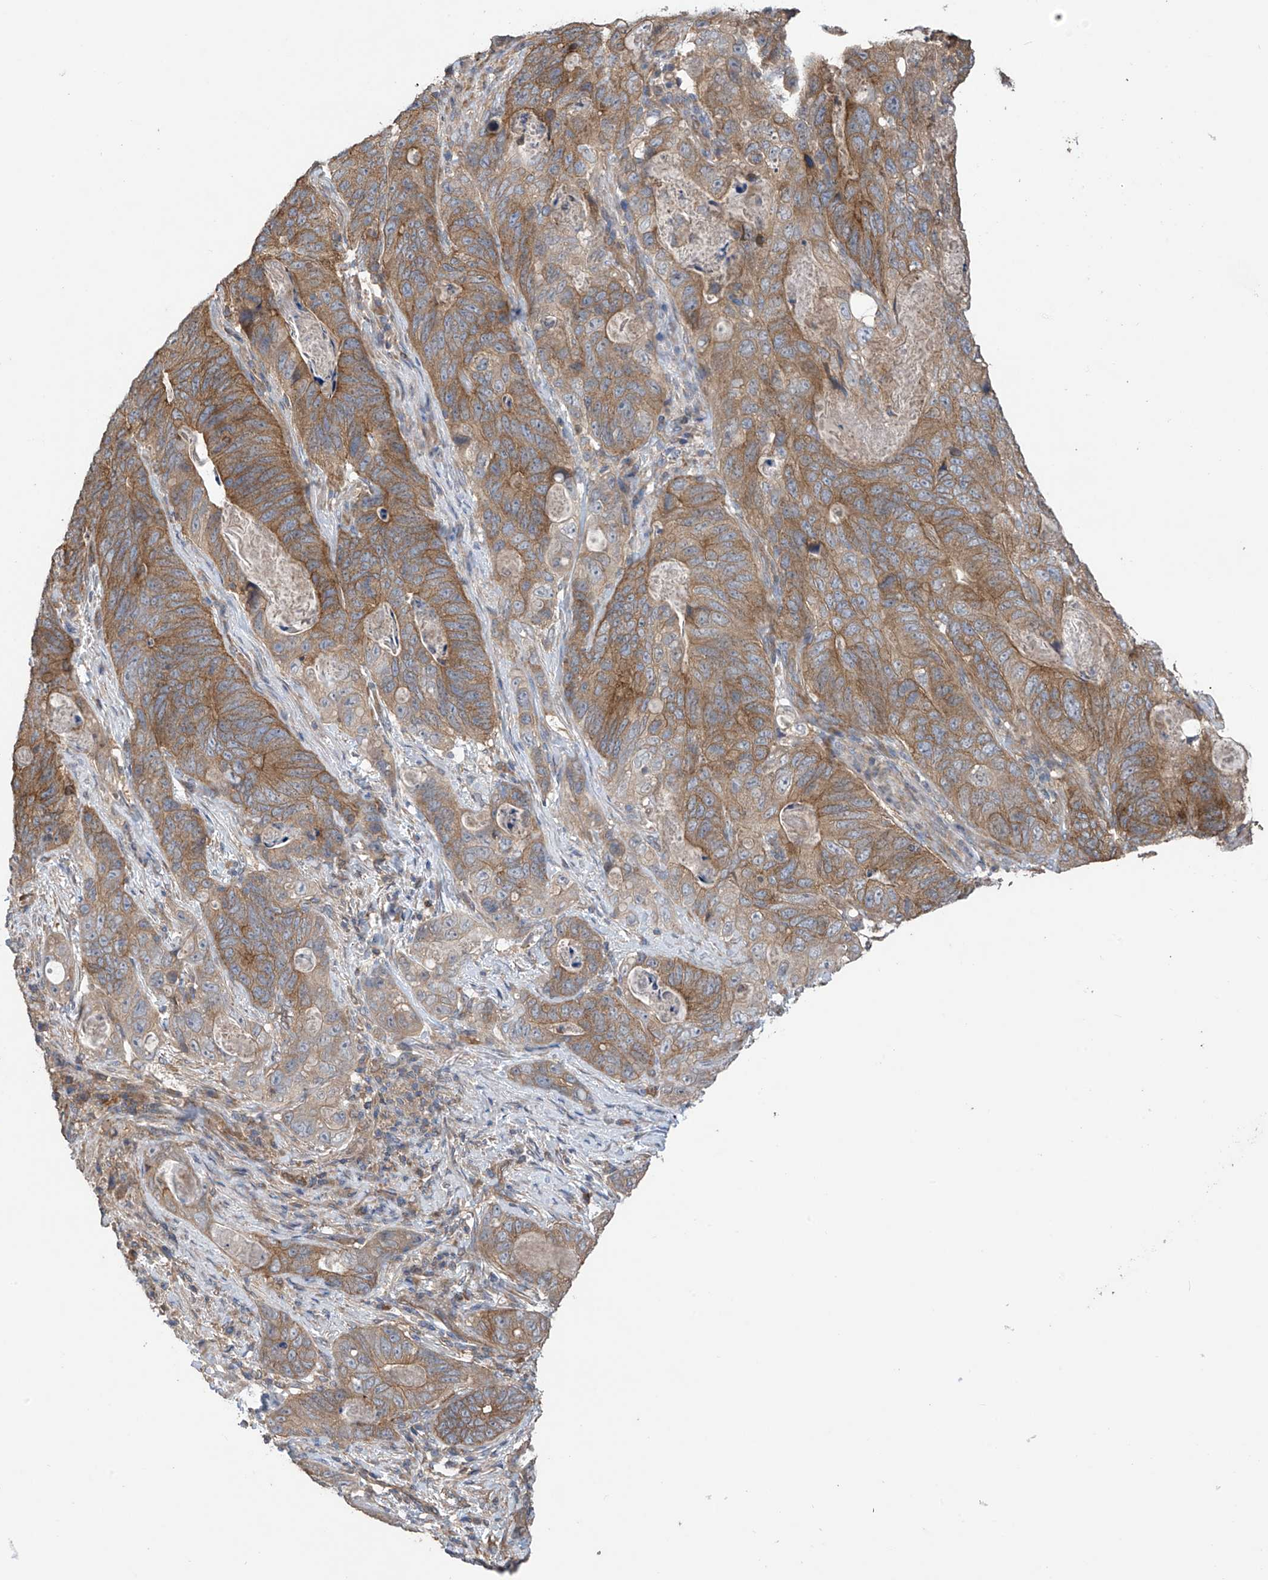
{"staining": {"intensity": "moderate", "quantity": "25%-75%", "location": "cytoplasmic/membranous"}, "tissue": "stomach cancer", "cell_type": "Tumor cells", "image_type": "cancer", "snomed": [{"axis": "morphology", "description": "Normal tissue, NOS"}, {"axis": "morphology", "description": "Adenocarcinoma, NOS"}, {"axis": "topography", "description": "Stomach"}], "caption": "Stomach cancer (adenocarcinoma) tissue reveals moderate cytoplasmic/membranous positivity in approximately 25%-75% of tumor cells, visualized by immunohistochemistry. The protein of interest is stained brown, and the nuclei are stained in blue (DAB (3,3'-diaminobenzidine) IHC with brightfield microscopy, high magnification).", "gene": "PHACTR4", "patient": {"sex": "female", "age": 89}}